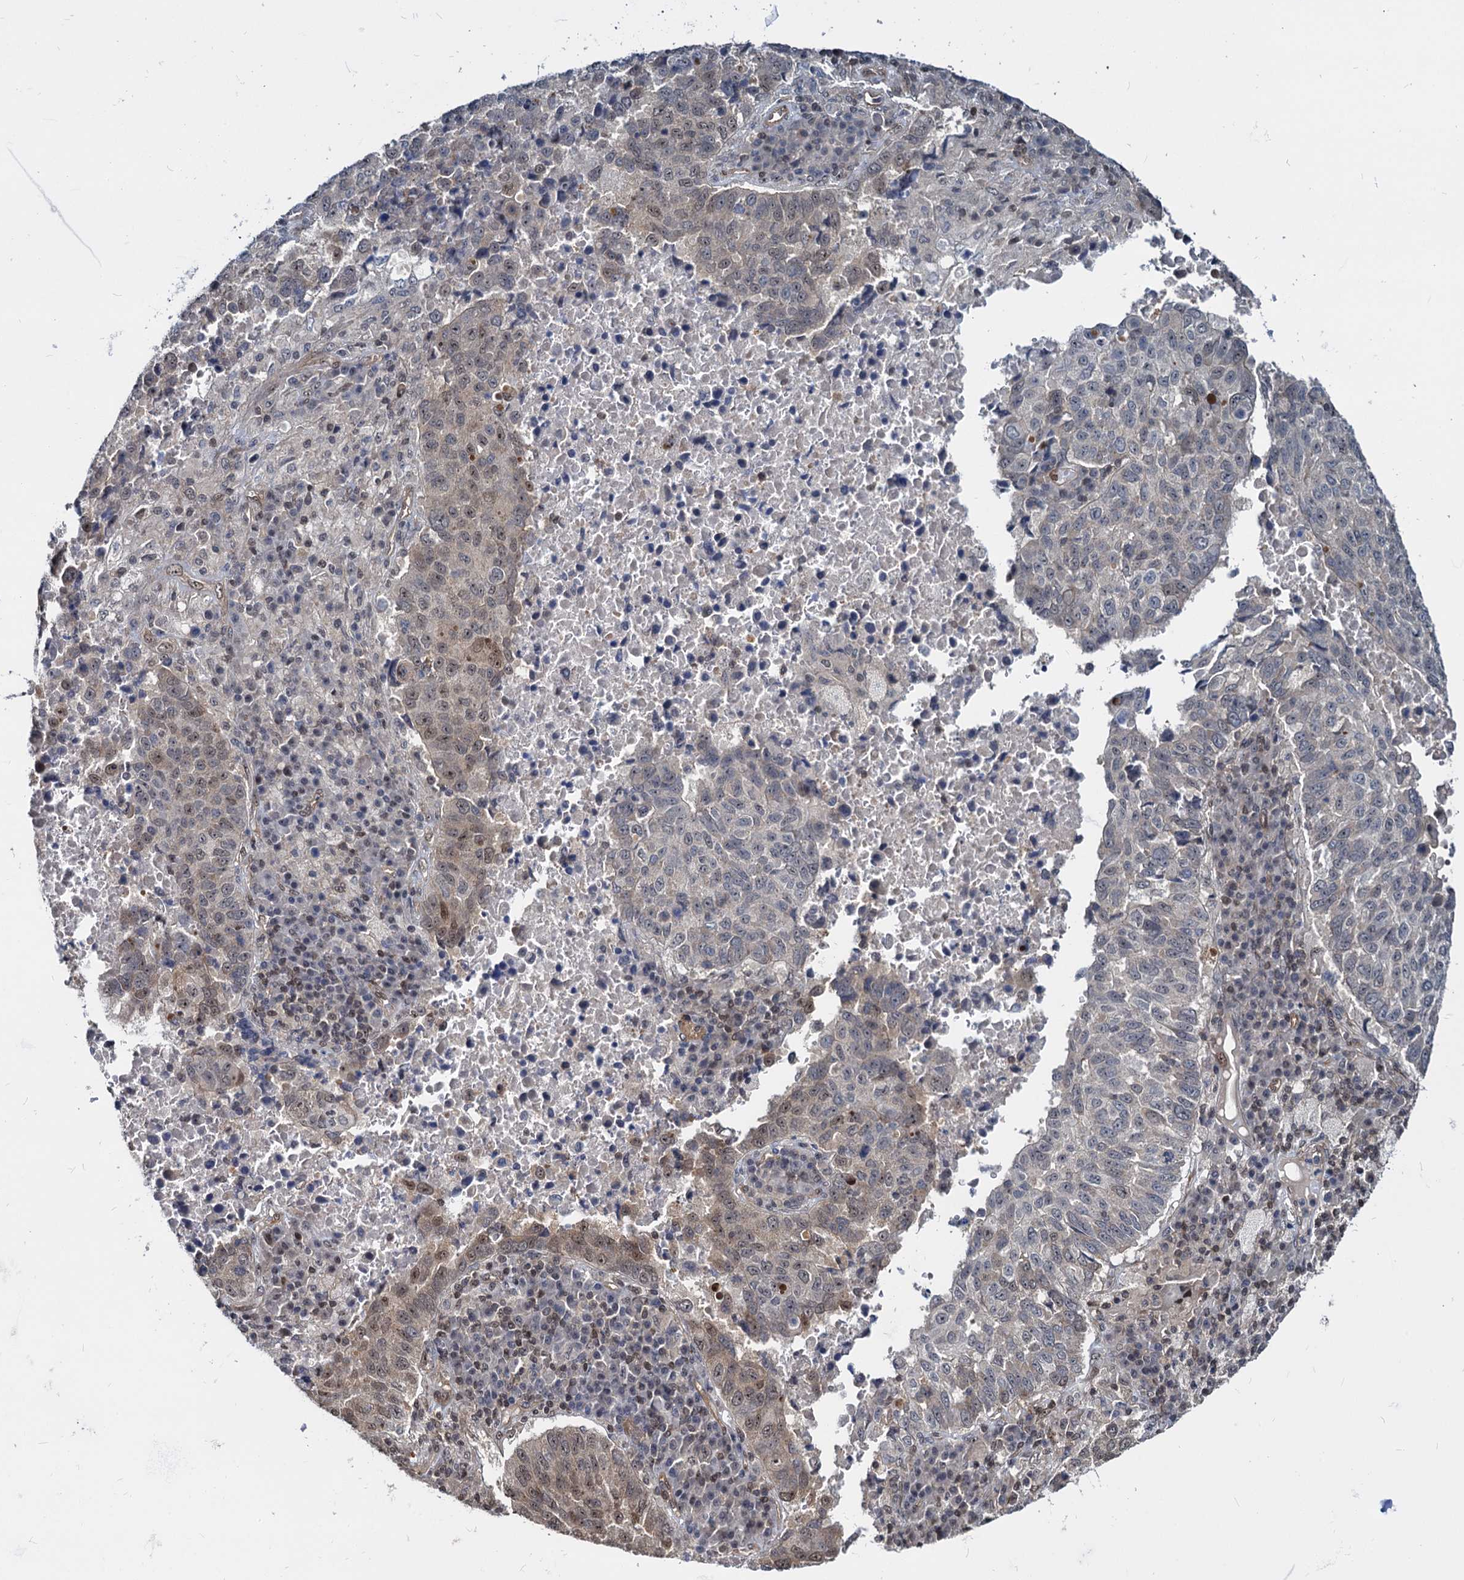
{"staining": {"intensity": "moderate", "quantity": ">75%", "location": "nuclear"}, "tissue": "lung cancer", "cell_type": "Tumor cells", "image_type": "cancer", "snomed": [{"axis": "morphology", "description": "Squamous cell carcinoma, NOS"}, {"axis": "topography", "description": "Lung"}], "caption": "Lung cancer (squamous cell carcinoma) stained for a protein displays moderate nuclear positivity in tumor cells.", "gene": "UBLCP1", "patient": {"sex": "male", "age": 73}}